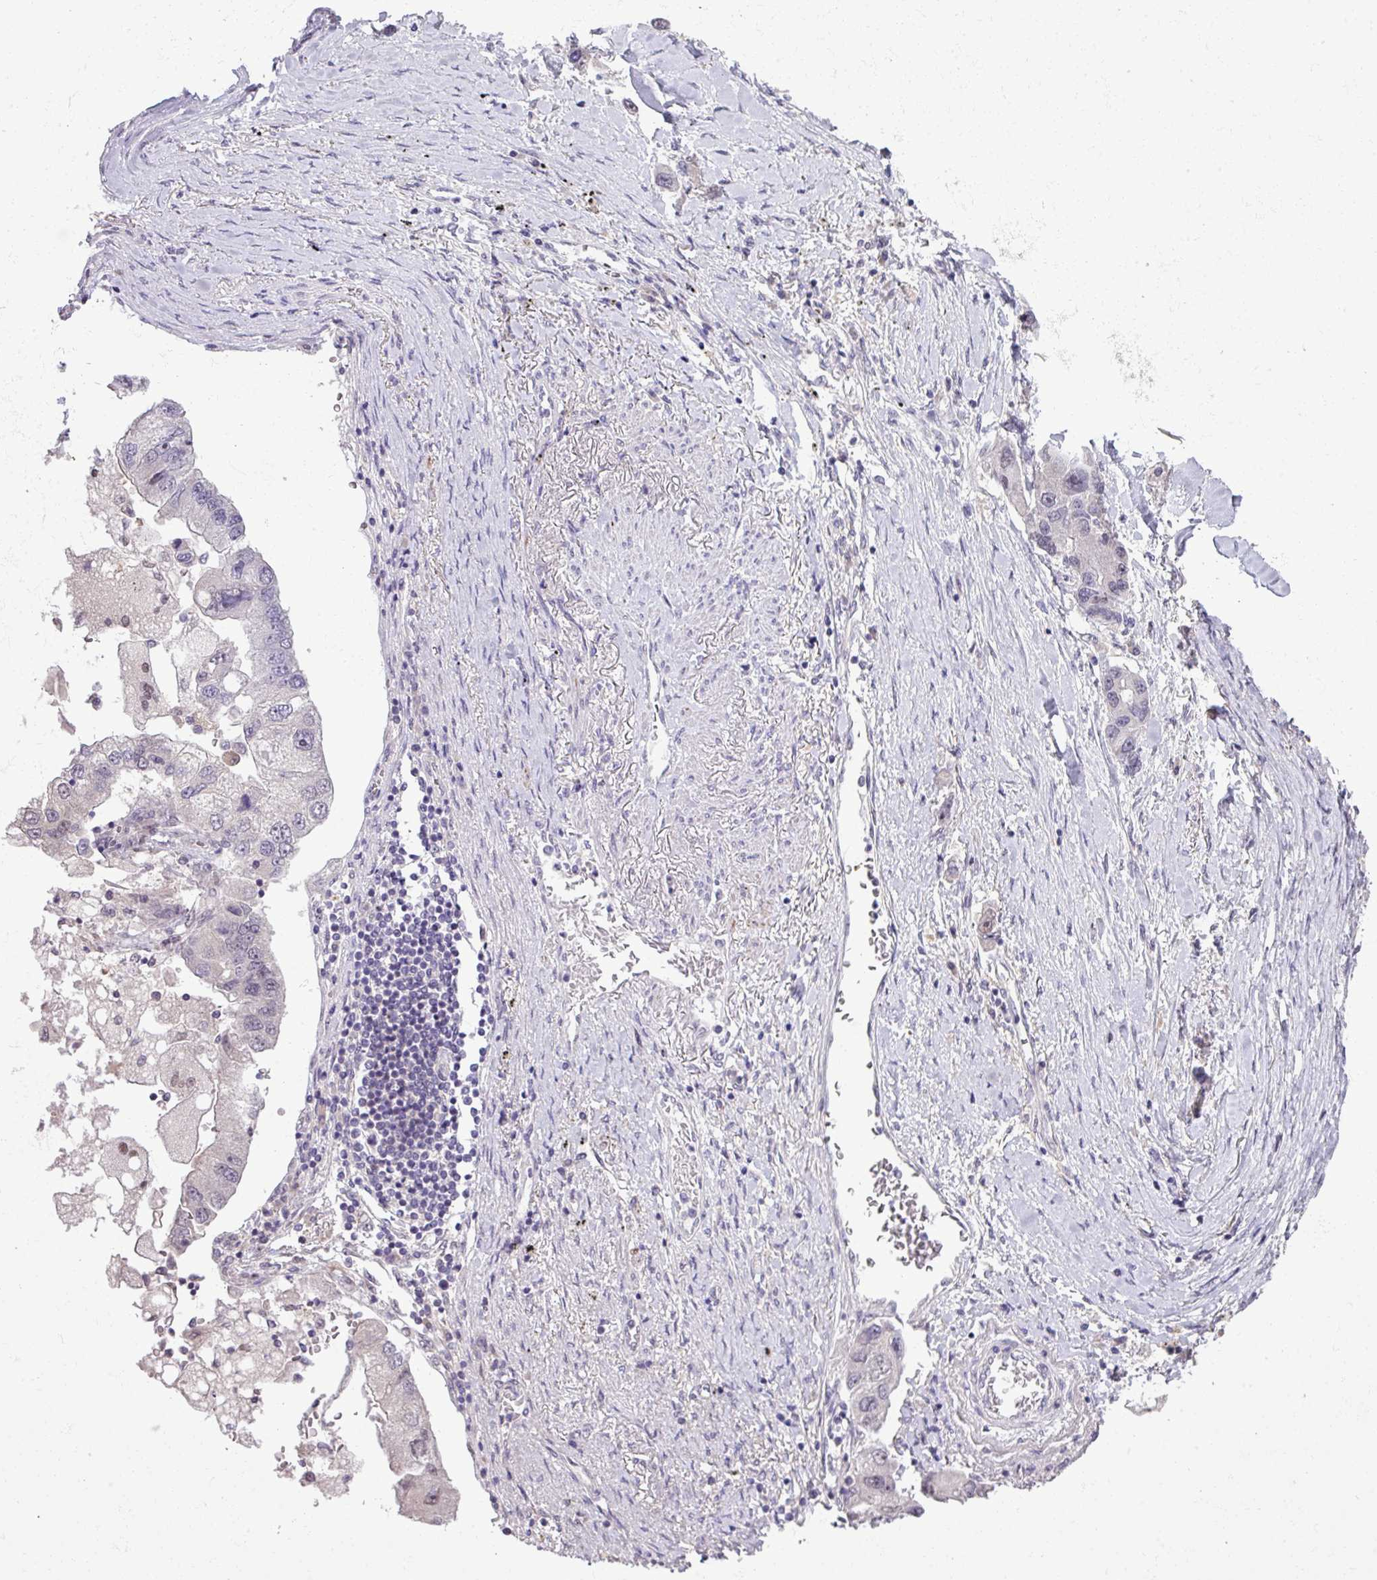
{"staining": {"intensity": "negative", "quantity": "none", "location": "none"}, "tissue": "lung cancer", "cell_type": "Tumor cells", "image_type": "cancer", "snomed": [{"axis": "morphology", "description": "Adenocarcinoma, NOS"}, {"axis": "topography", "description": "Lung"}], "caption": "DAB immunohistochemical staining of lung cancer displays no significant staining in tumor cells.", "gene": "RIPPLY1", "patient": {"sex": "female", "age": 54}}